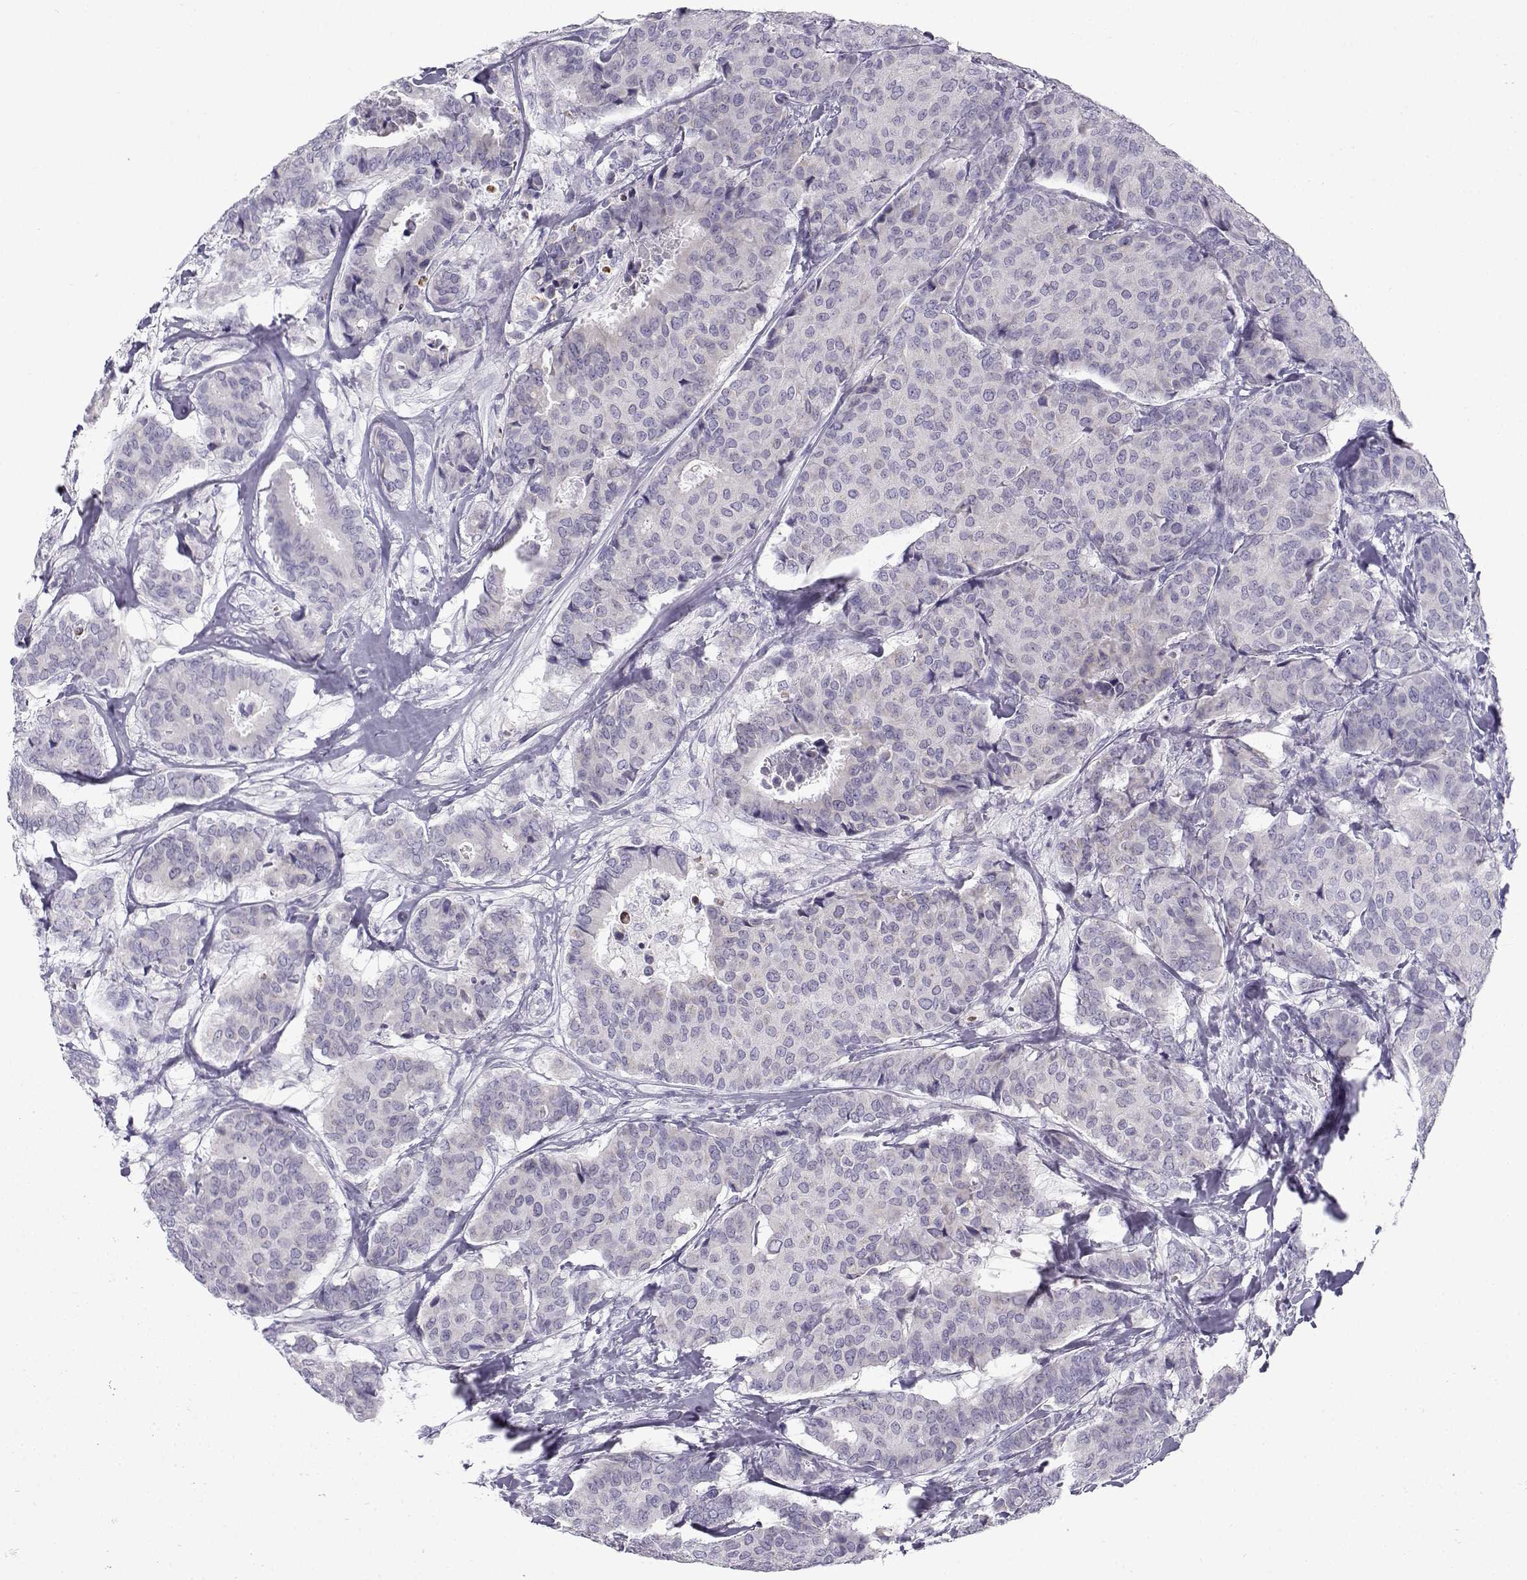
{"staining": {"intensity": "negative", "quantity": "none", "location": "none"}, "tissue": "breast cancer", "cell_type": "Tumor cells", "image_type": "cancer", "snomed": [{"axis": "morphology", "description": "Duct carcinoma"}, {"axis": "topography", "description": "Breast"}], "caption": "Photomicrograph shows no protein positivity in tumor cells of breast cancer (infiltrating ductal carcinoma) tissue.", "gene": "FAM166A", "patient": {"sex": "female", "age": 75}}